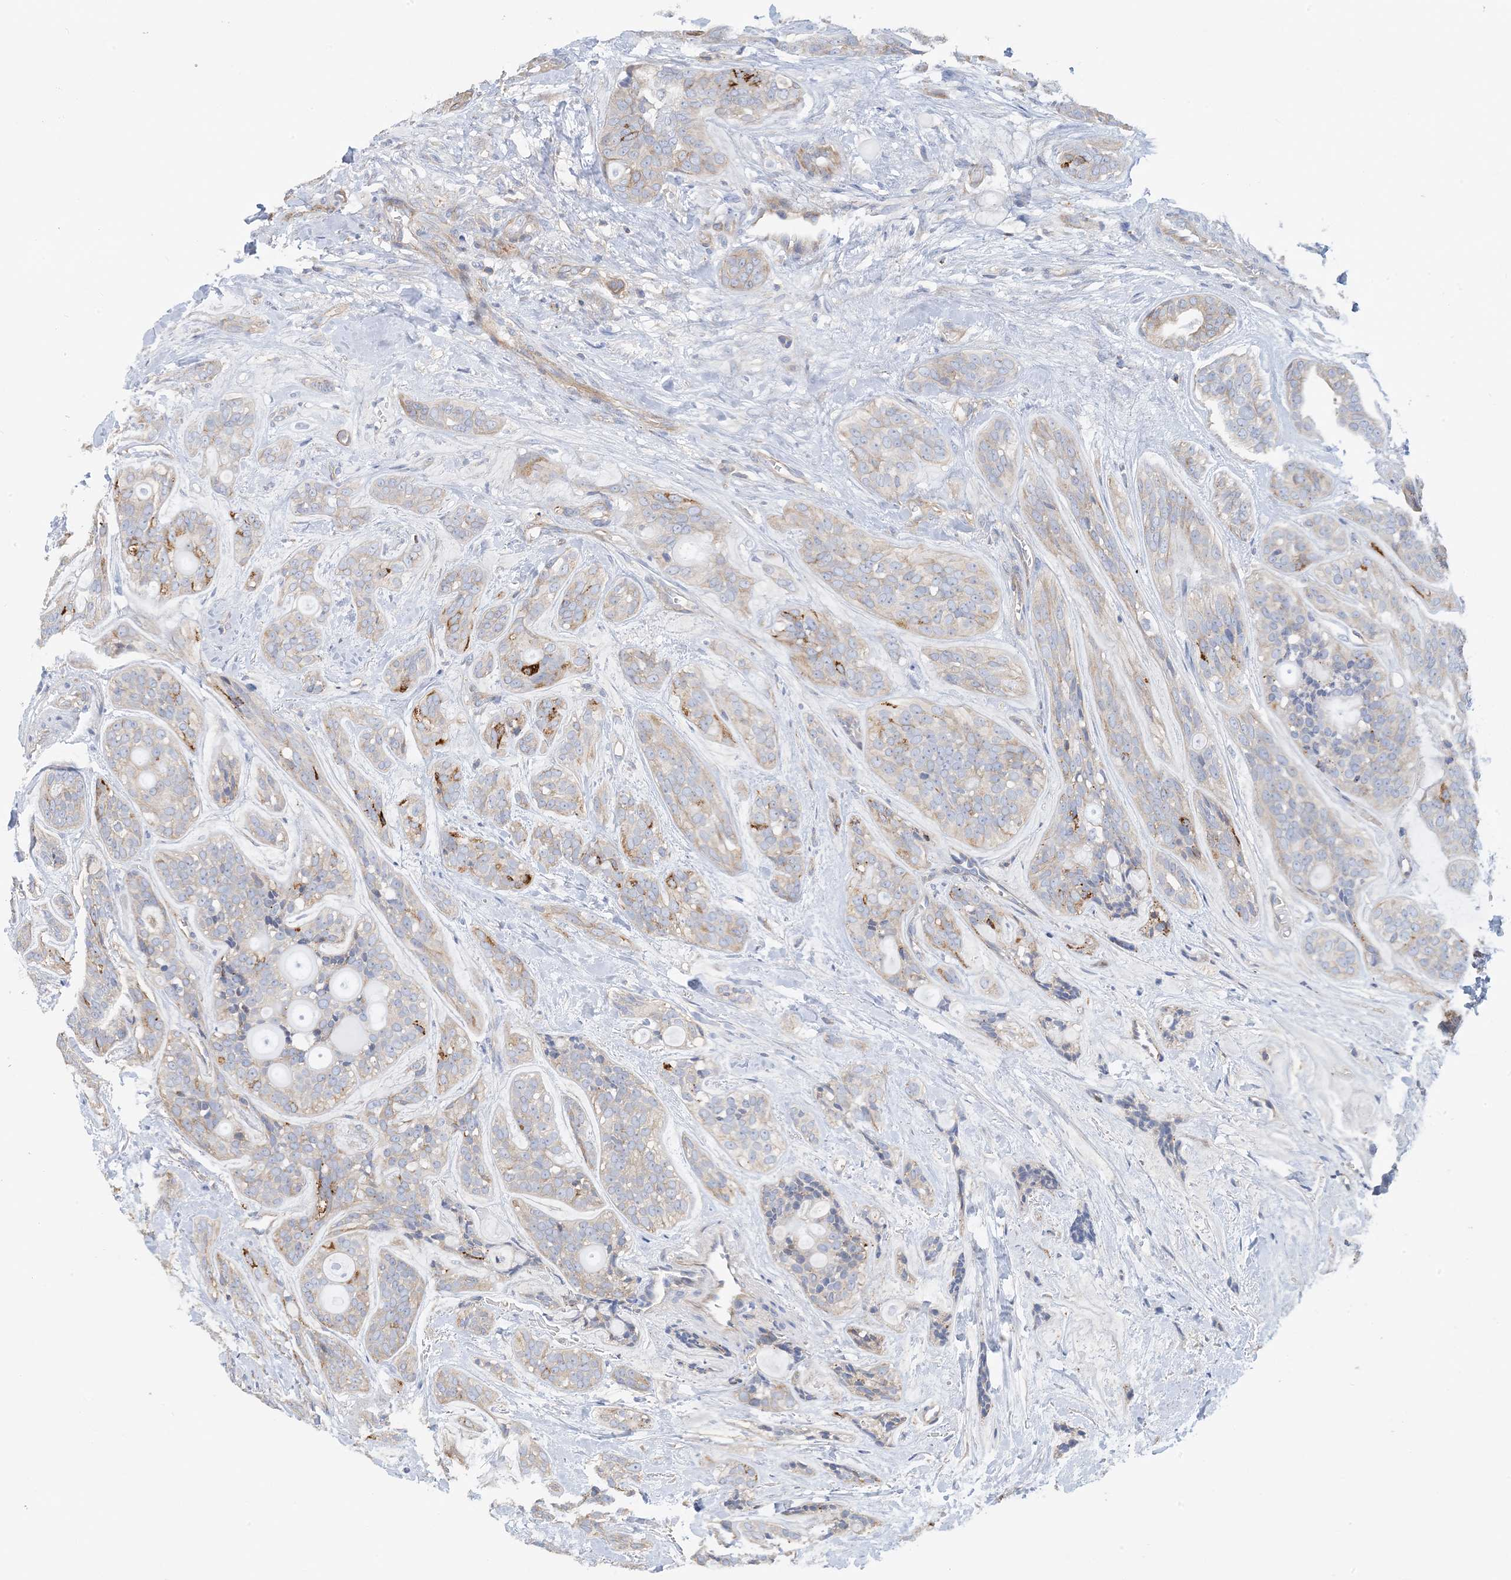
{"staining": {"intensity": "weak", "quantity": "<25%", "location": "cytoplasmic/membranous"}, "tissue": "head and neck cancer", "cell_type": "Tumor cells", "image_type": "cancer", "snomed": [{"axis": "morphology", "description": "Adenocarcinoma, NOS"}, {"axis": "topography", "description": "Head-Neck"}], "caption": "Protein analysis of head and neck adenocarcinoma exhibits no significant positivity in tumor cells. (Brightfield microscopy of DAB immunohistochemistry at high magnification).", "gene": "CALHM5", "patient": {"sex": "male", "age": 66}}